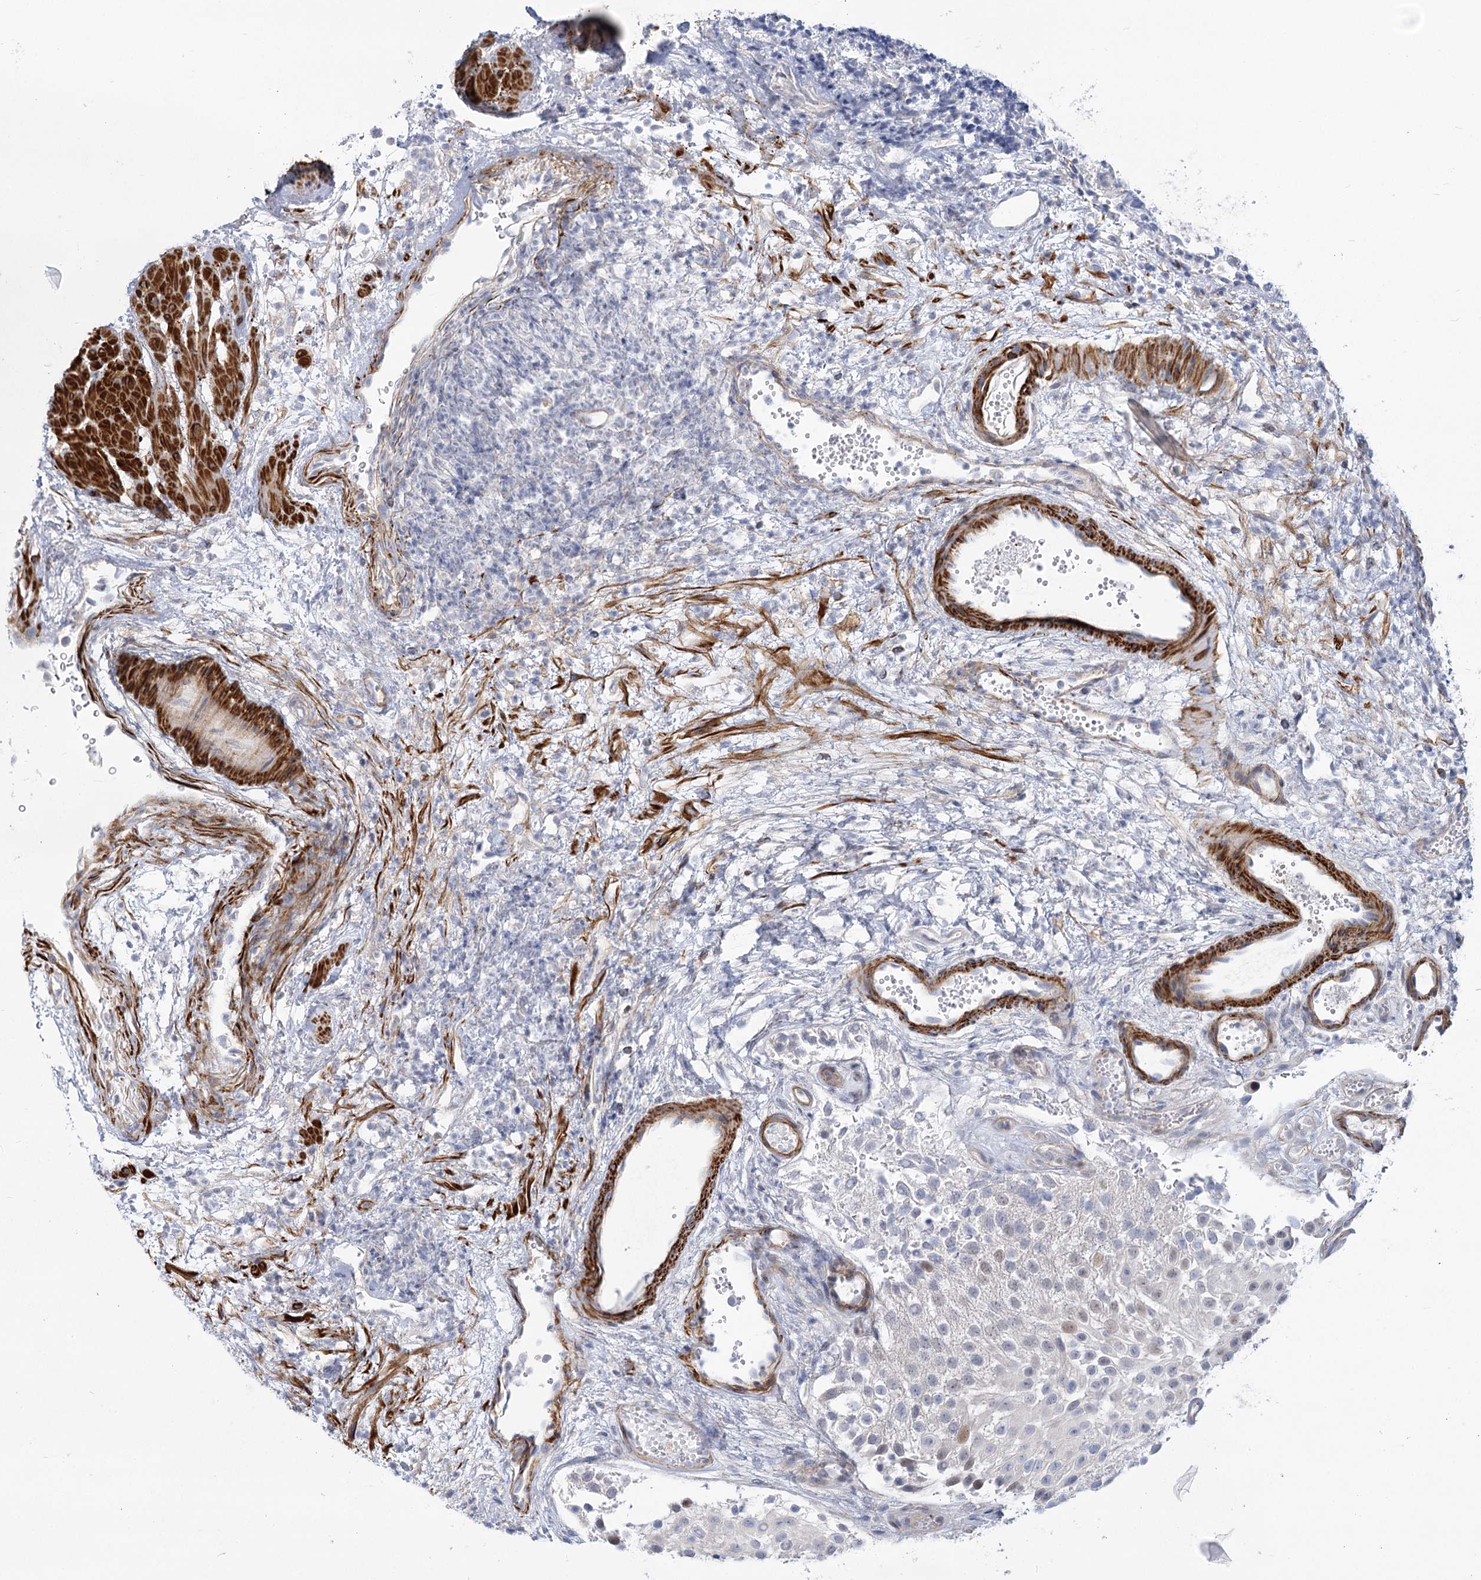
{"staining": {"intensity": "weak", "quantity": "<25%", "location": "nuclear"}, "tissue": "urothelial cancer", "cell_type": "Tumor cells", "image_type": "cancer", "snomed": [{"axis": "morphology", "description": "Urothelial carcinoma, Low grade"}, {"axis": "topography", "description": "Urinary bladder"}], "caption": "IHC histopathology image of urothelial cancer stained for a protein (brown), which exhibits no staining in tumor cells.", "gene": "ARSI", "patient": {"sex": "male", "age": 78}}